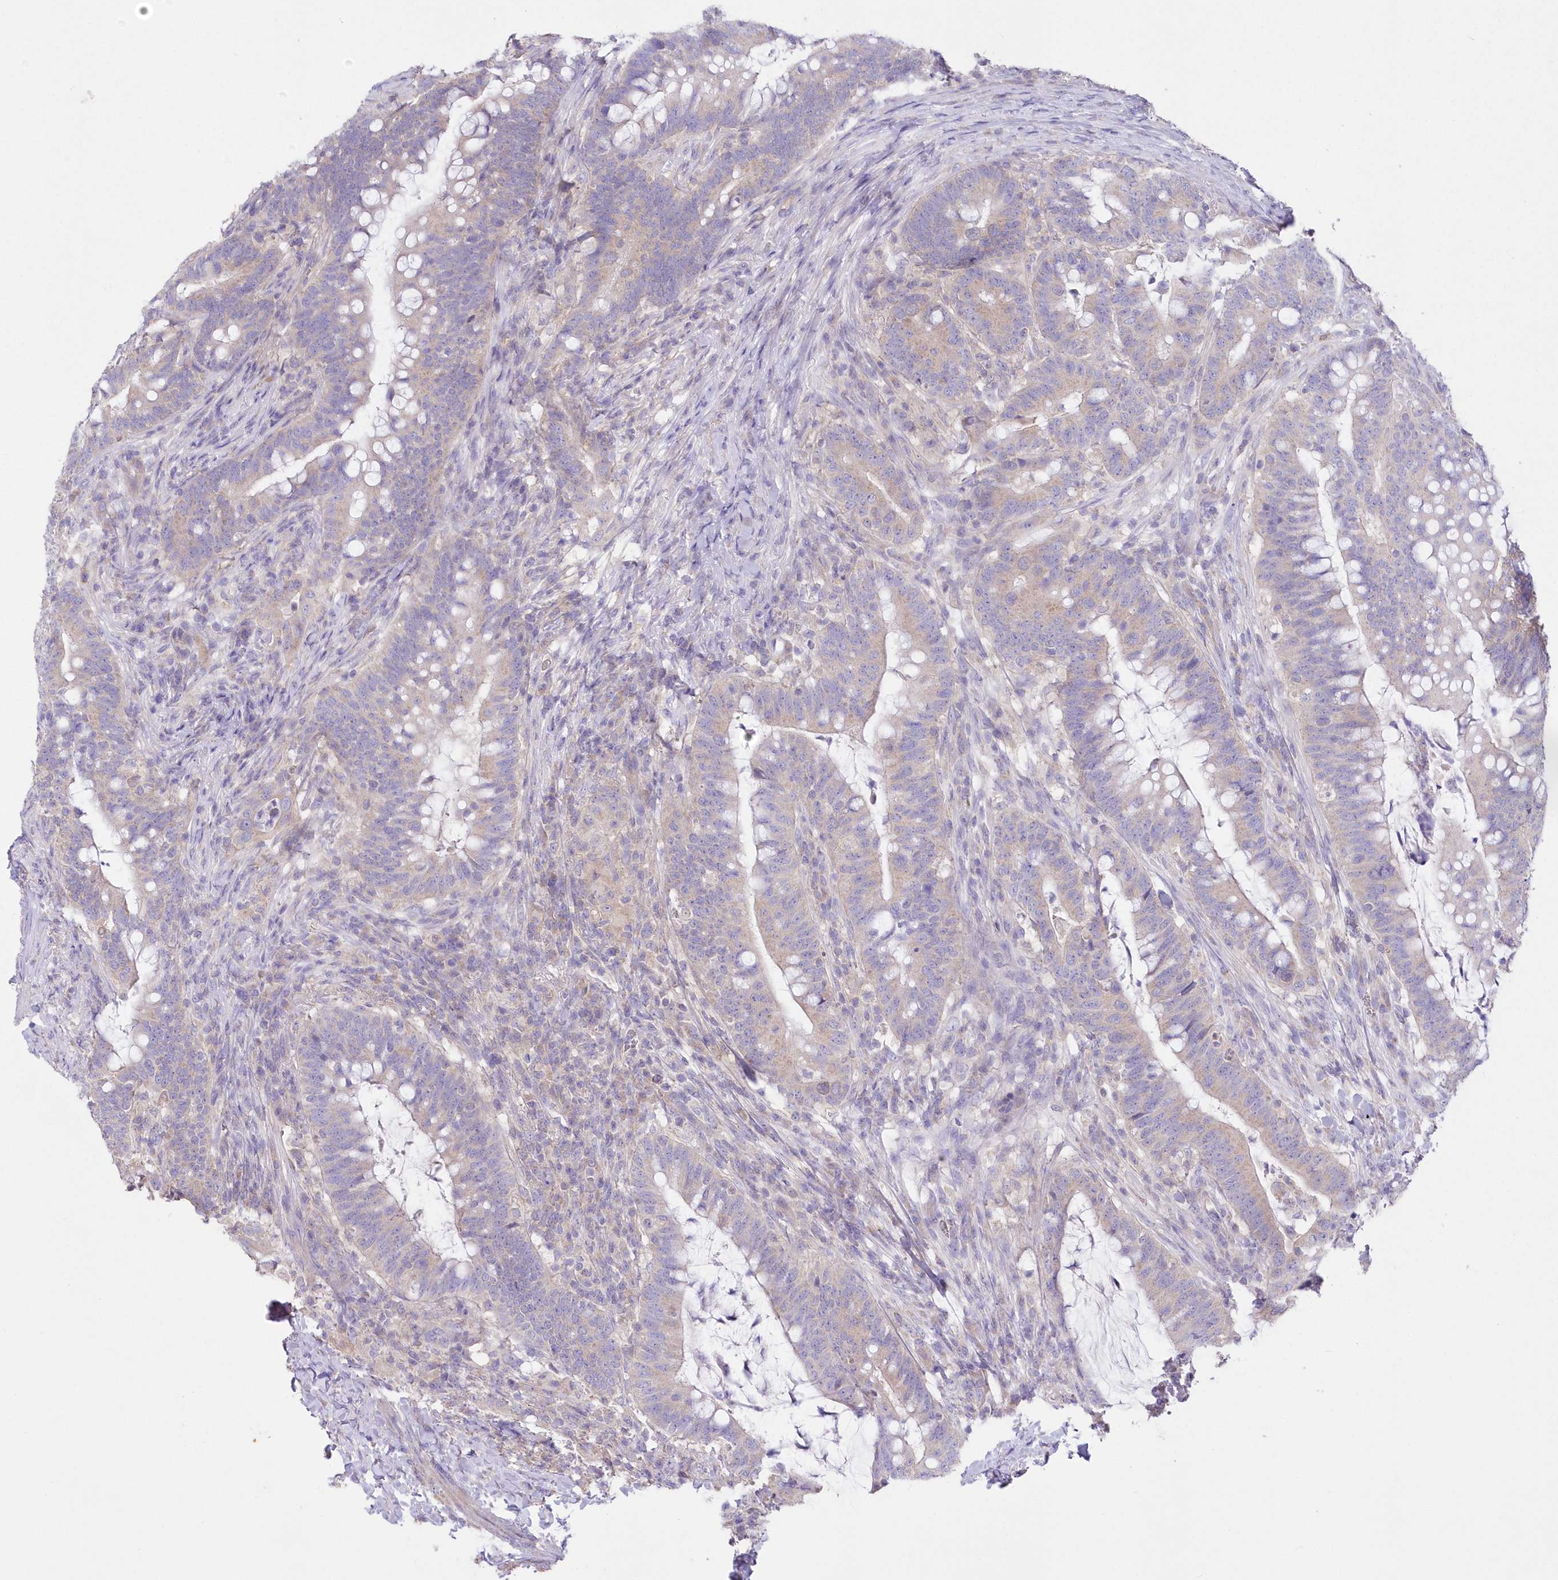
{"staining": {"intensity": "weak", "quantity": "<25%", "location": "cytoplasmic/membranous"}, "tissue": "colorectal cancer", "cell_type": "Tumor cells", "image_type": "cancer", "snomed": [{"axis": "morphology", "description": "Adenocarcinoma, NOS"}, {"axis": "topography", "description": "Colon"}], "caption": "Human colorectal cancer (adenocarcinoma) stained for a protein using IHC reveals no positivity in tumor cells.", "gene": "ITSN2", "patient": {"sex": "female", "age": 66}}